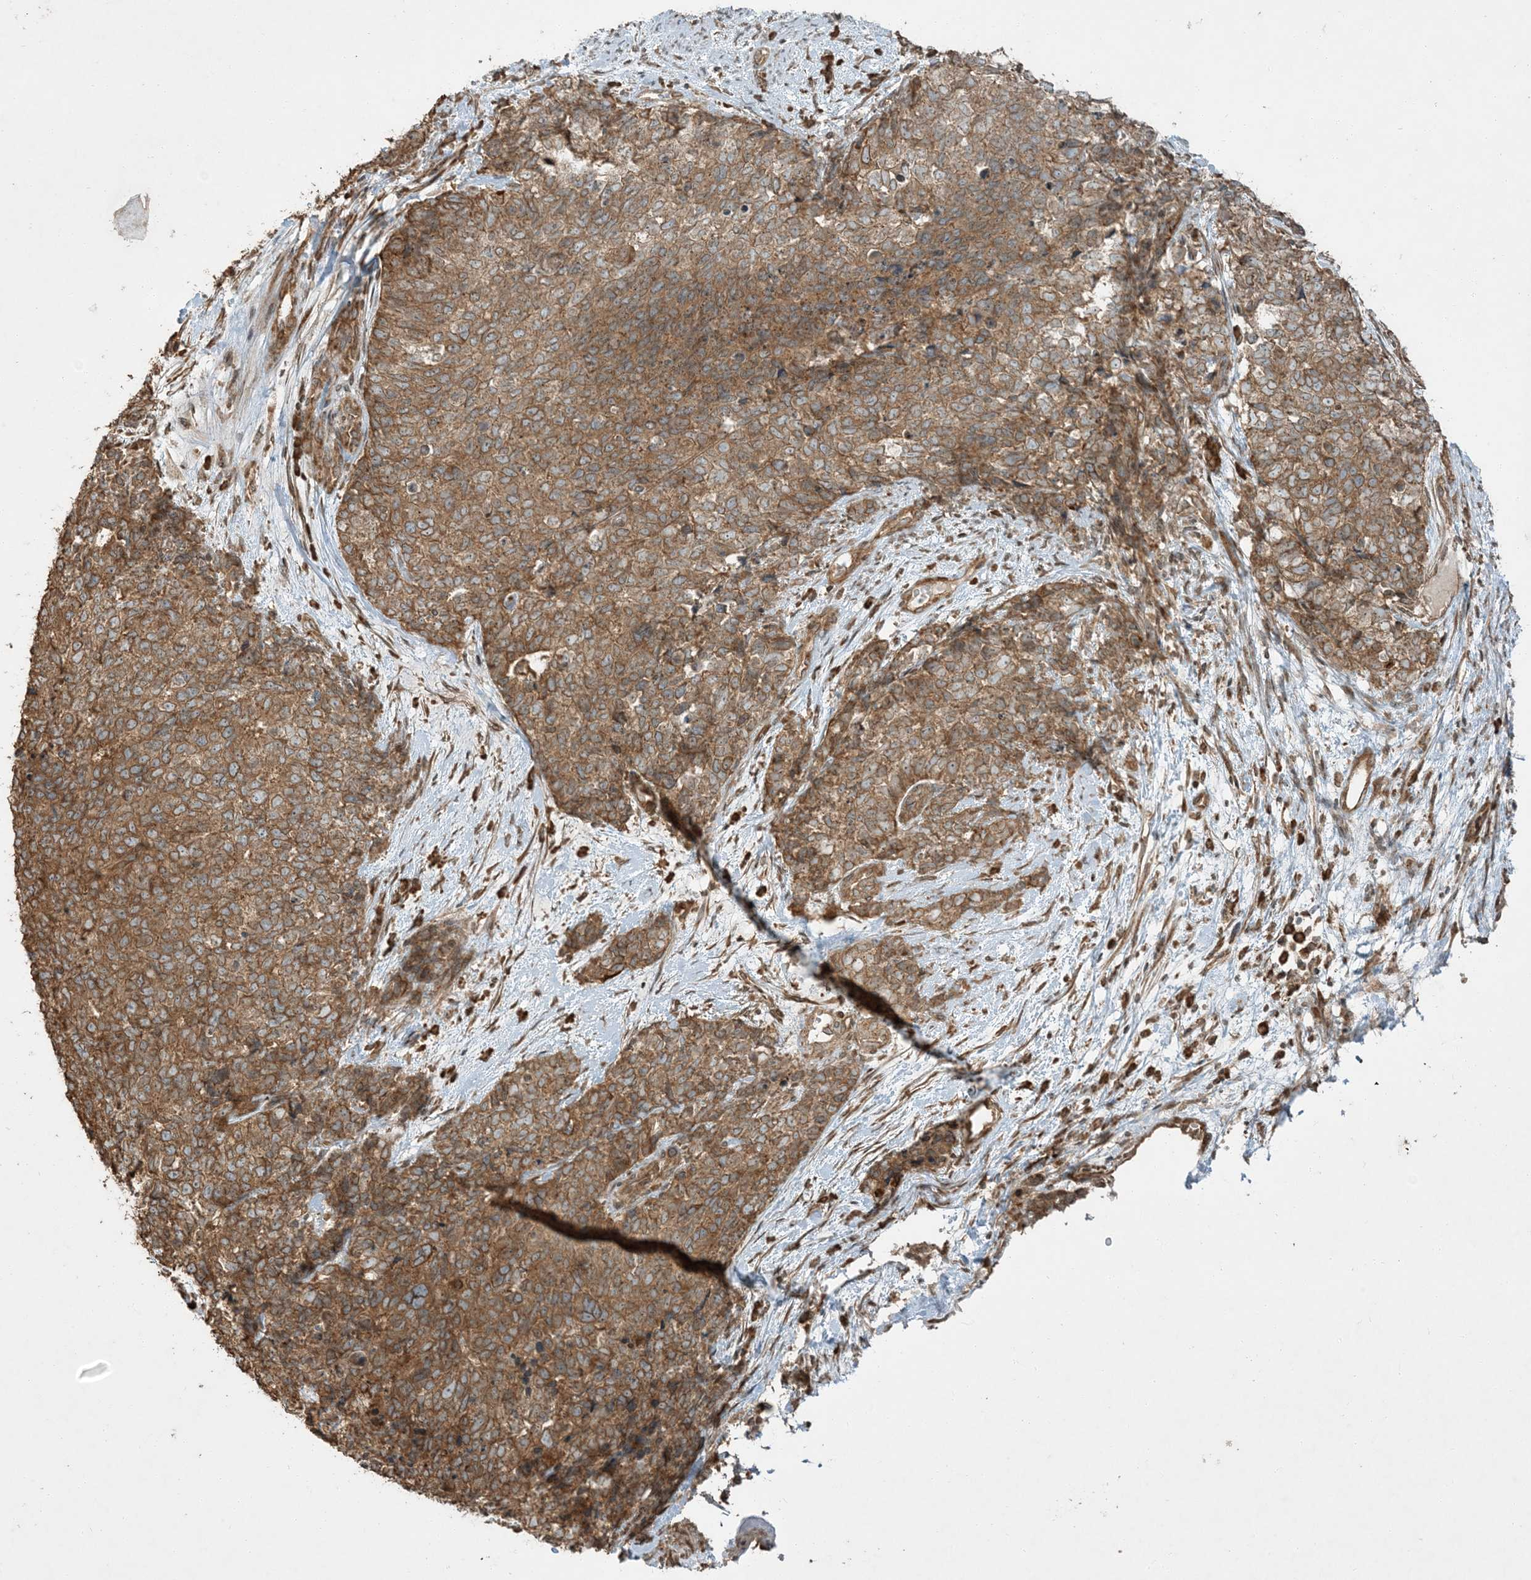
{"staining": {"intensity": "moderate", "quantity": ">75%", "location": "cytoplasmic/membranous"}, "tissue": "cervical cancer", "cell_type": "Tumor cells", "image_type": "cancer", "snomed": [{"axis": "morphology", "description": "Squamous cell carcinoma, NOS"}, {"axis": "topography", "description": "Cervix"}], "caption": "Immunohistochemistry (IHC) photomicrograph of neoplastic tissue: human cervical cancer stained using IHC reveals medium levels of moderate protein expression localized specifically in the cytoplasmic/membranous of tumor cells, appearing as a cytoplasmic/membranous brown color.", "gene": "COMMD8", "patient": {"sex": "female", "age": 63}}